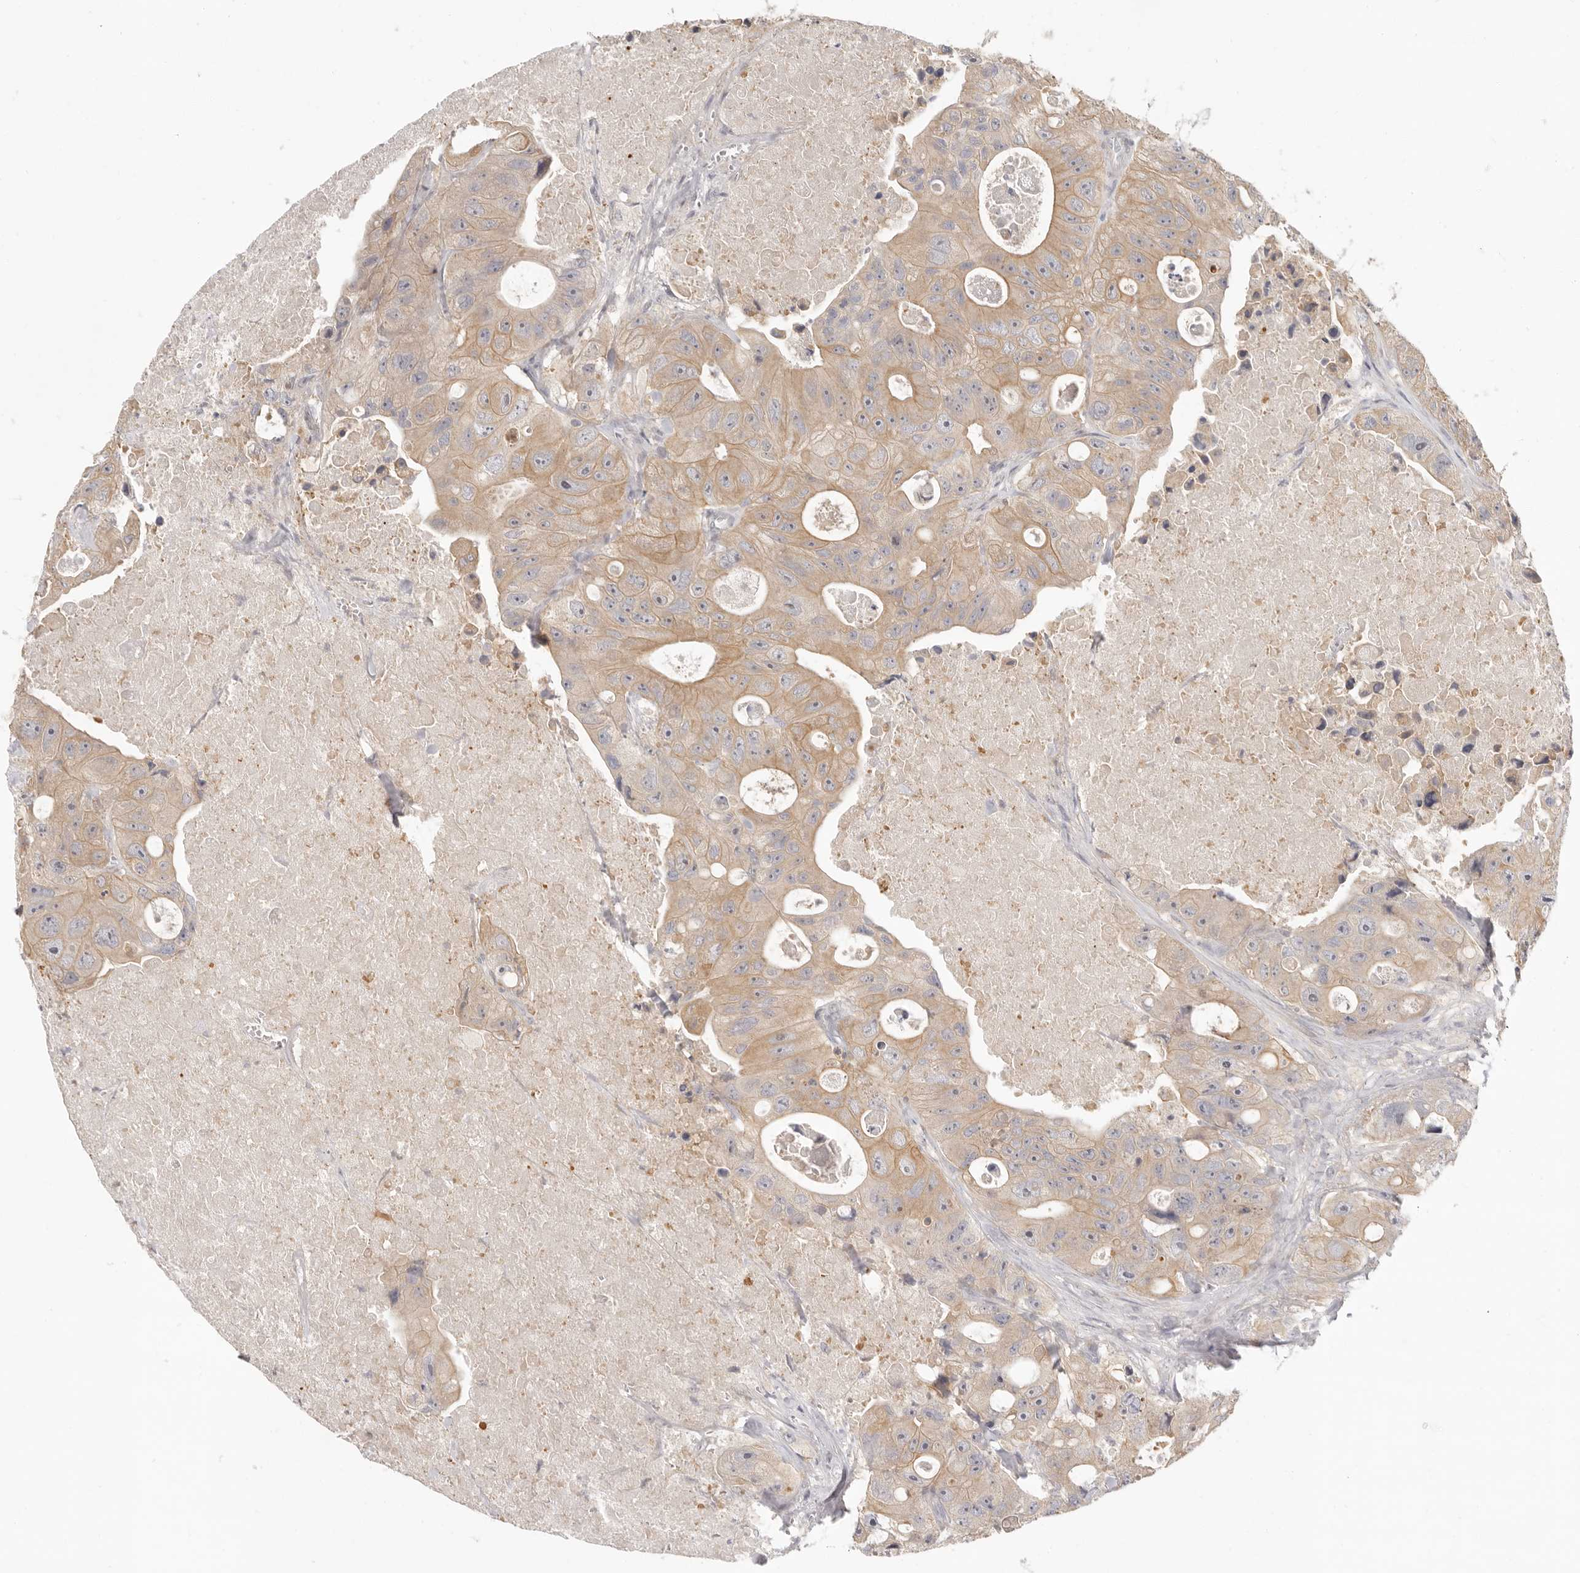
{"staining": {"intensity": "moderate", "quantity": ">75%", "location": "cytoplasmic/membranous"}, "tissue": "colorectal cancer", "cell_type": "Tumor cells", "image_type": "cancer", "snomed": [{"axis": "morphology", "description": "Adenocarcinoma, NOS"}, {"axis": "topography", "description": "Colon"}], "caption": "Colorectal cancer stained for a protein (brown) demonstrates moderate cytoplasmic/membranous positive positivity in about >75% of tumor cells.", "gene": "AHDC1", "patient": {"sex": "female", "age": 46}}